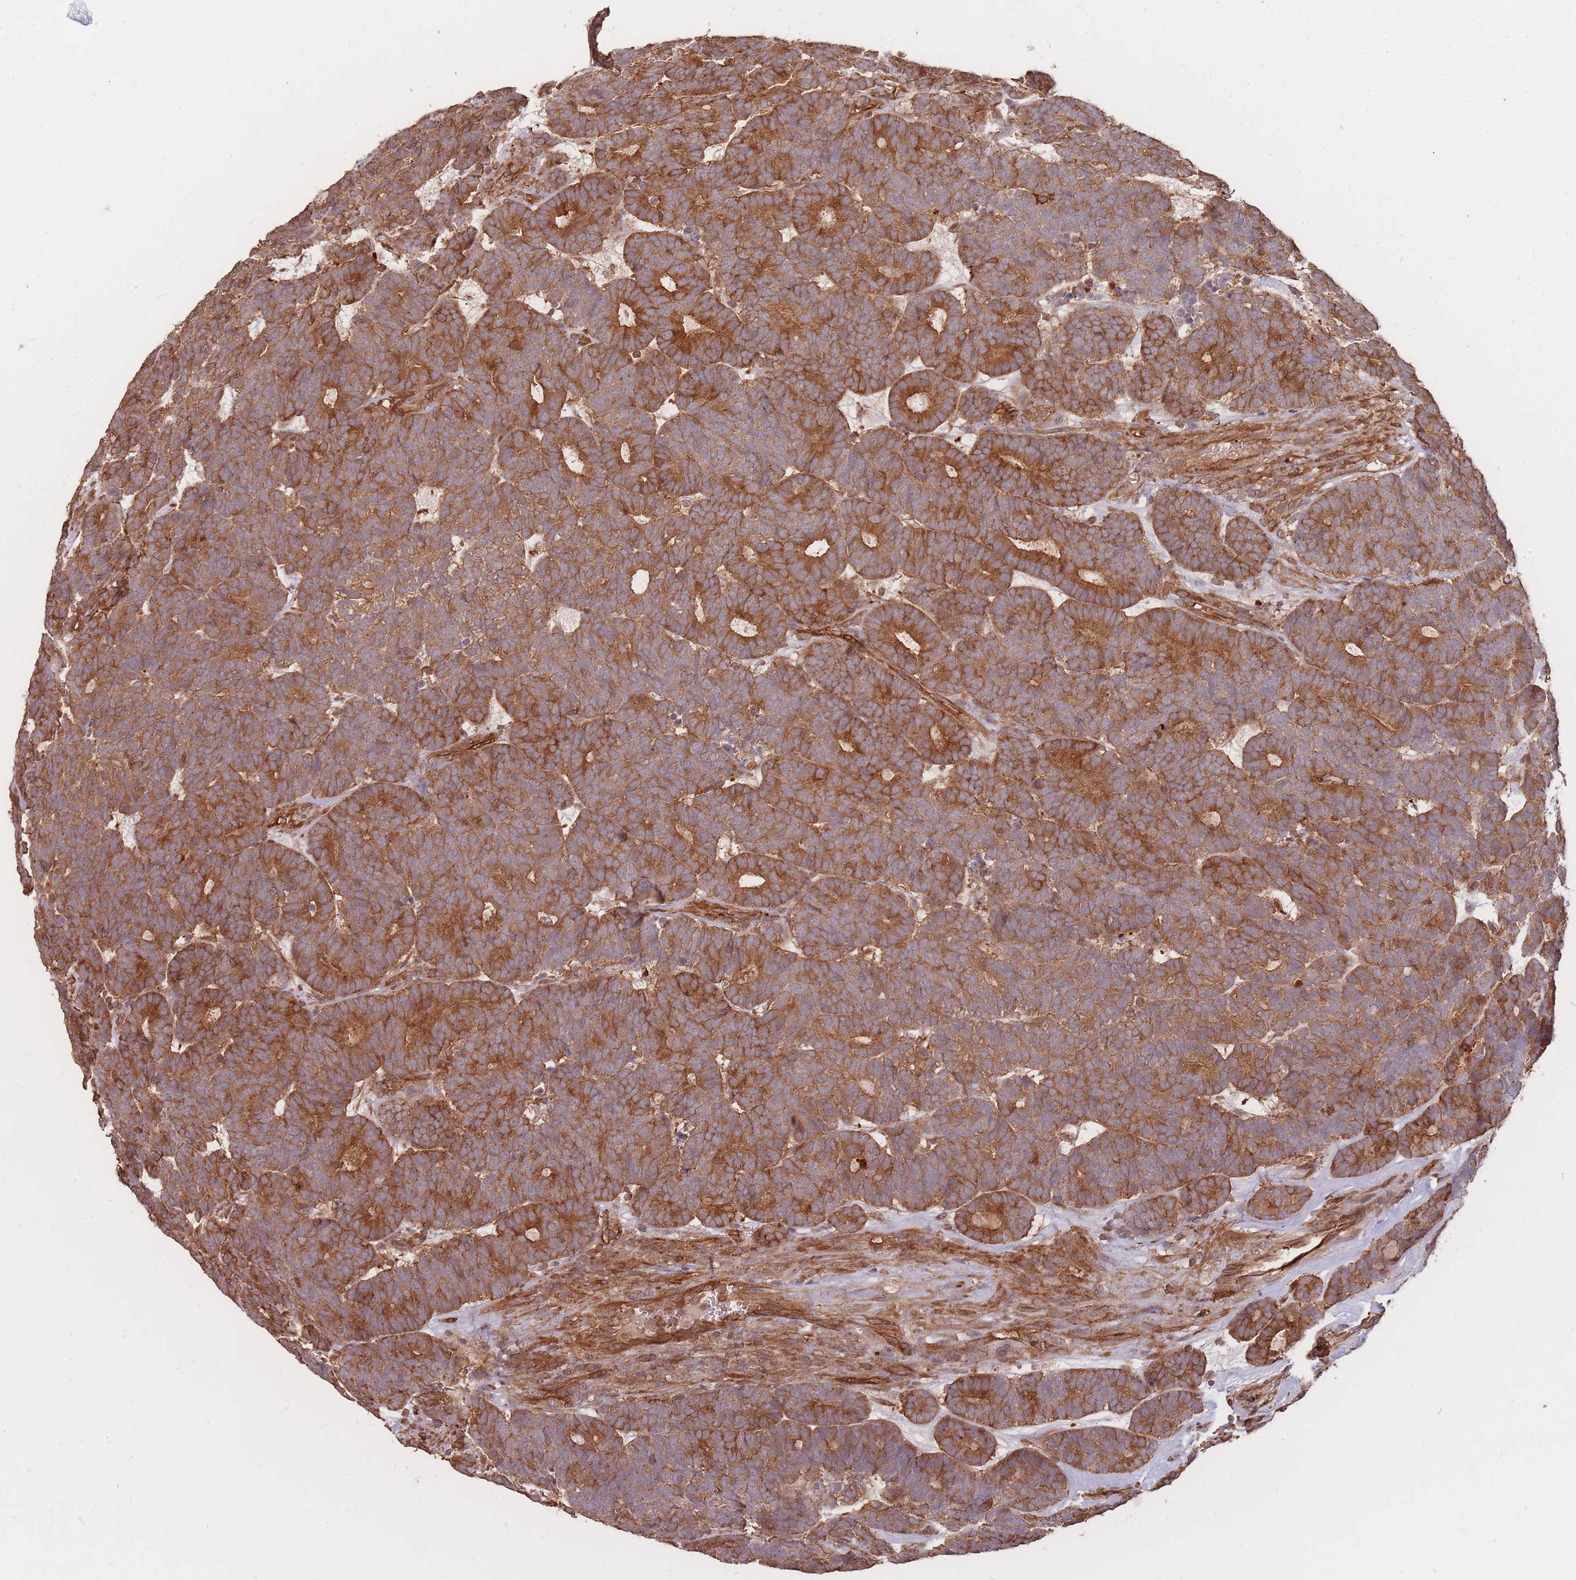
{"staining": {"intensity": "moderate", "quantity": ">75%", "location": "cytoplasmic/membranous"}, "tissue": "head and neck cancer", "cell_type": "Tumor cells", "image_type": "cancer", "snomed": [{"axis": "morphology", "description": "Adenocarcinoma, NOS"}, {"axis": "topography", "description": "Head-Neck"}], "caption": "About >75% of tumor cells in head and neck cancer (adenocarcinoma) exhibit moderate cytoplasmic/membranous protein positivity as visualized by brown immunohistochemical staining.", "gene": "PLS3", "patient": {"sex": "female", "age": 81}}